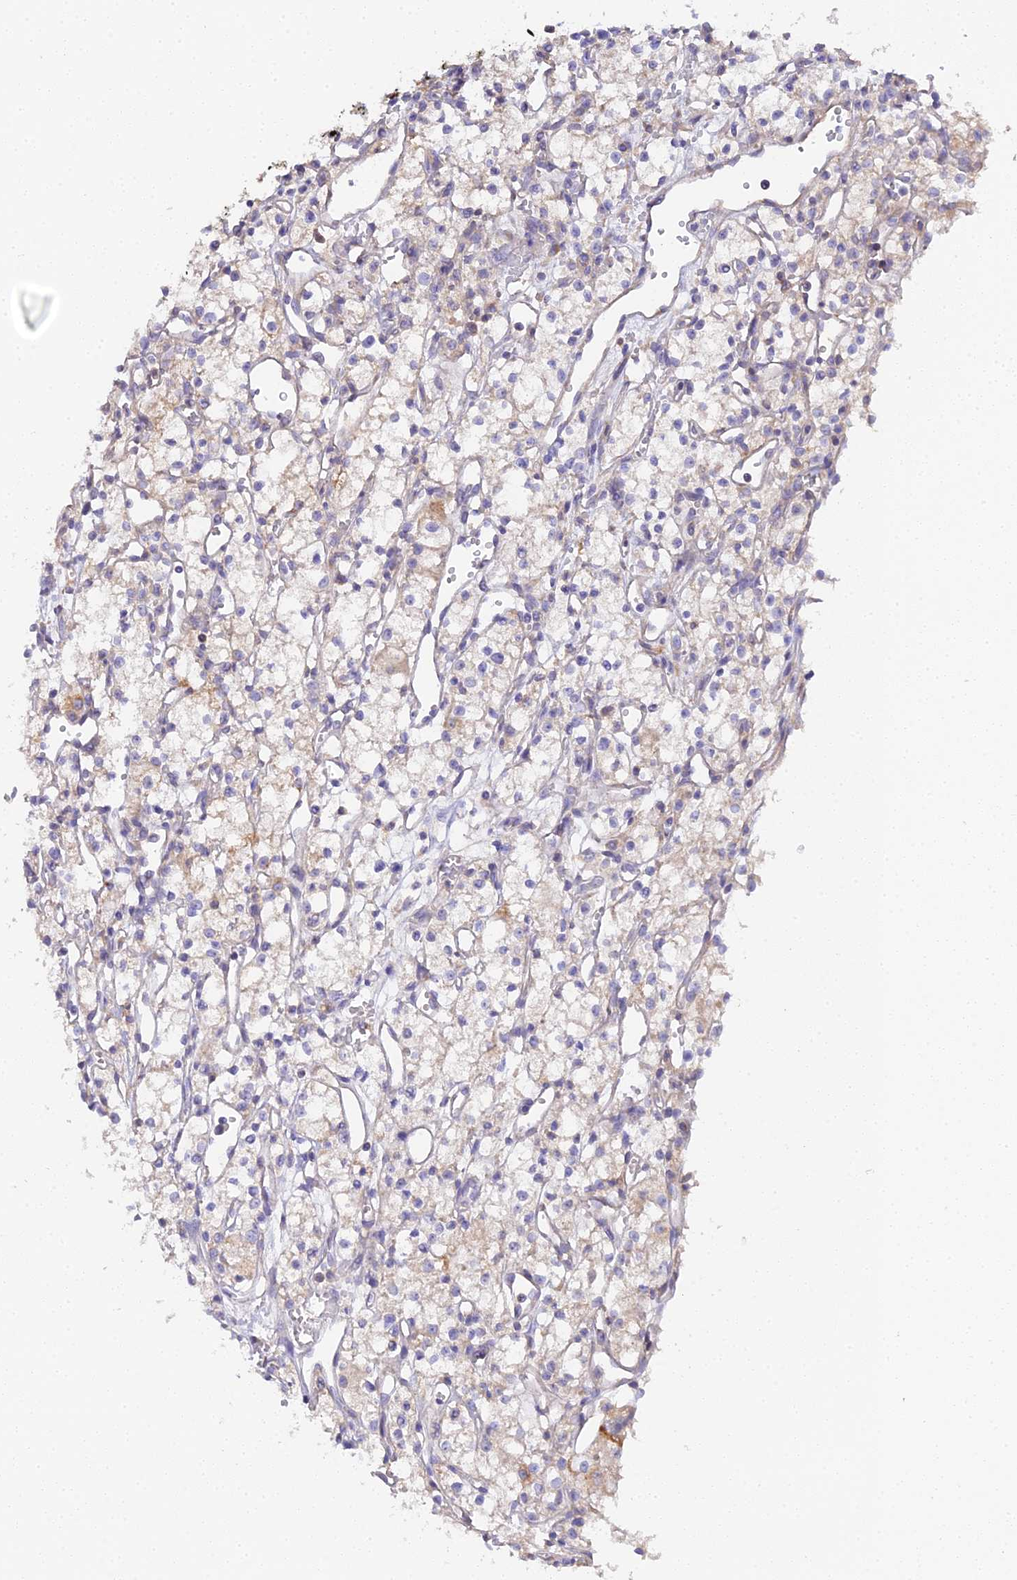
{"staining": {"intensity": "moderate", "quantity": "<25%", "location": "cytoplasmic/membranous"}, "tissue": "renal cancer", "cell_type": "Tumor cells", "image_type": "cancer", "snomed": [{"axis": "morphology", "description": "Adenocarcinoma, NOS"}, {"axis": "topography", "description": "Kidney"}], "caption": "This micrograph demonstrates immunohistochemistry staining of renal cancer (adenocarcinoma), with low moderate cytoplasmic/membranous staining in about <25% of tumor cells.", "gene": "SCX", "patient": {"sex": "male", "age": 59}}